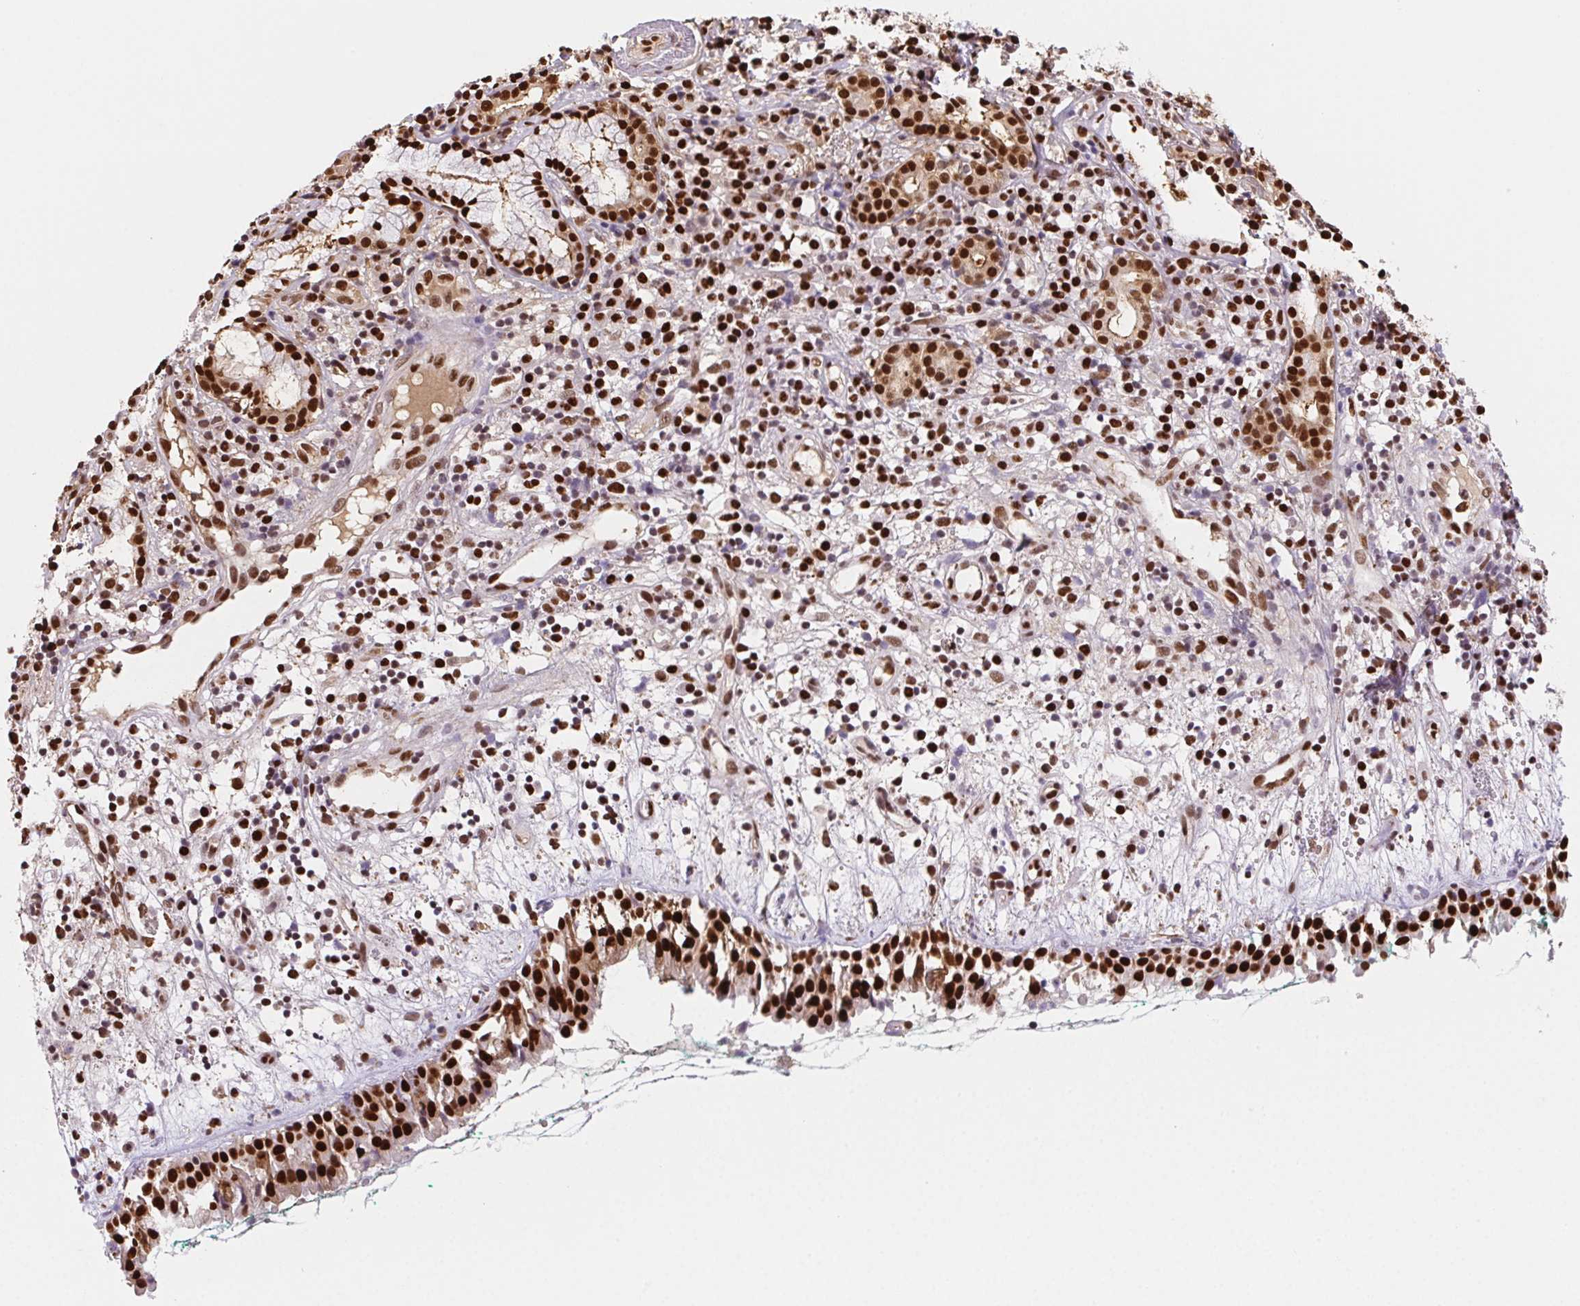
{"staining": {"intensity": "strong", "quantity": ">75%", "location": "nuclear"}, "tissue": "nasopharynx", "cell_type": "Respiratory epithelial cells", "image_type": "normal", "snomed": [{"axis": "morphology", "description": "Normal tissue, NOS"}, {"axis": "morphology", "description": "Basal cell carcinoma"}, {"axis": "topography", "description": "Cartilage tissue"}, {"axis": "topography", "description": "Nasopharynx"}, {"axis": "topography", "description": "Oral tissue"}], "caption": "A brown stain highlights strong nuclear expression of a protein in respiratory epithelial cells of benign human nasopharynx. The protein of interest is shown in brown color, while the nuclei are stained blue.", "gene": "SETSIP", "patient": {"sex": "female", "age": 77}}